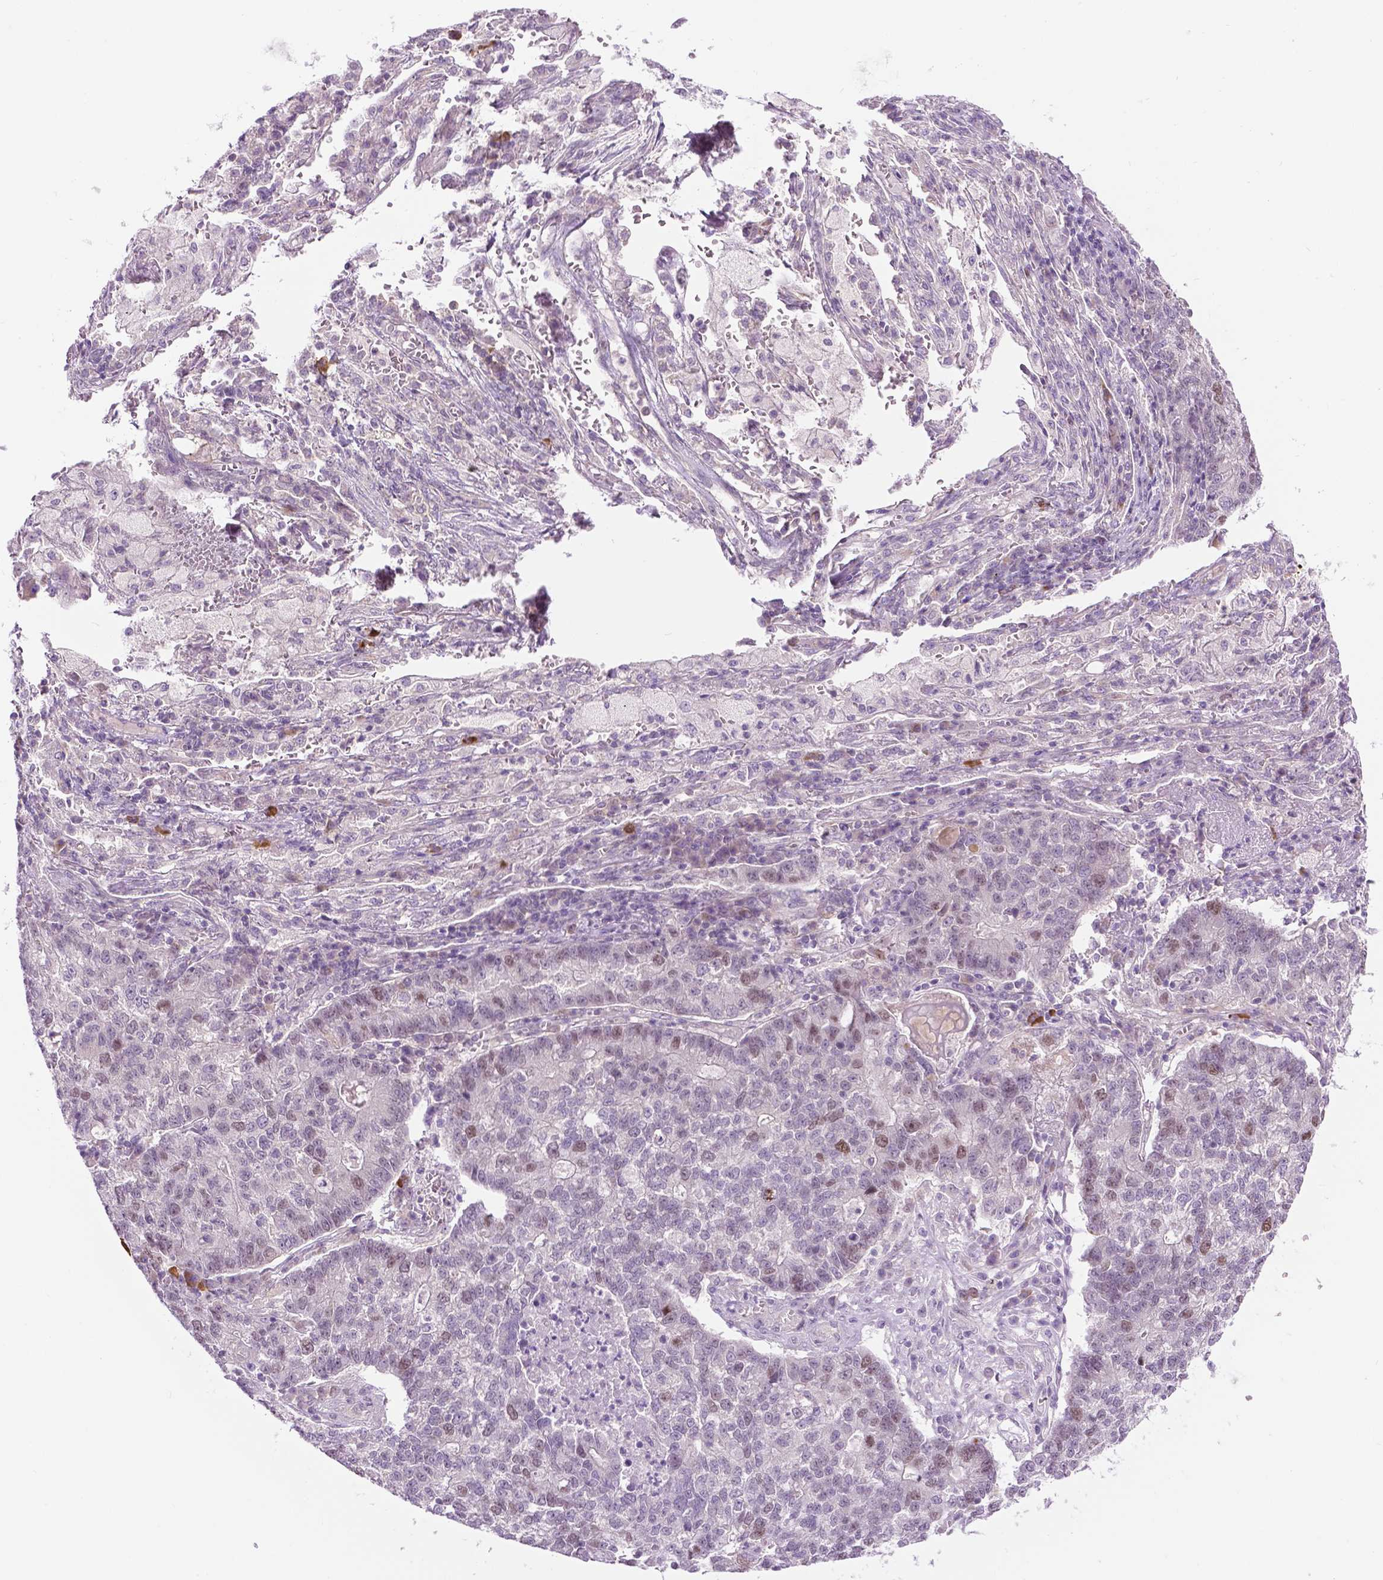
{"staining": {"intensity": "moderate", "quantity": "<25%", "location": "nuclear"}, "tissue": "lung cancer", "cell_type": "Tumor cells", "image_type": "cancer", "snomed": [{"axis": "morphology", "description": "Adenocarcinoma, NOS"}, {"axis": "topography", "description": "Lung"}], "caption": "Lung cancer stained with DAB IHC demonstrates low levels of moderate nuclear expression in about <25% of tumor cells. (DAB = brown stain, brightfield microscopy at high magnification).", "gene": "DENND4A", "patient": {"sex": "male", "age": 57}}